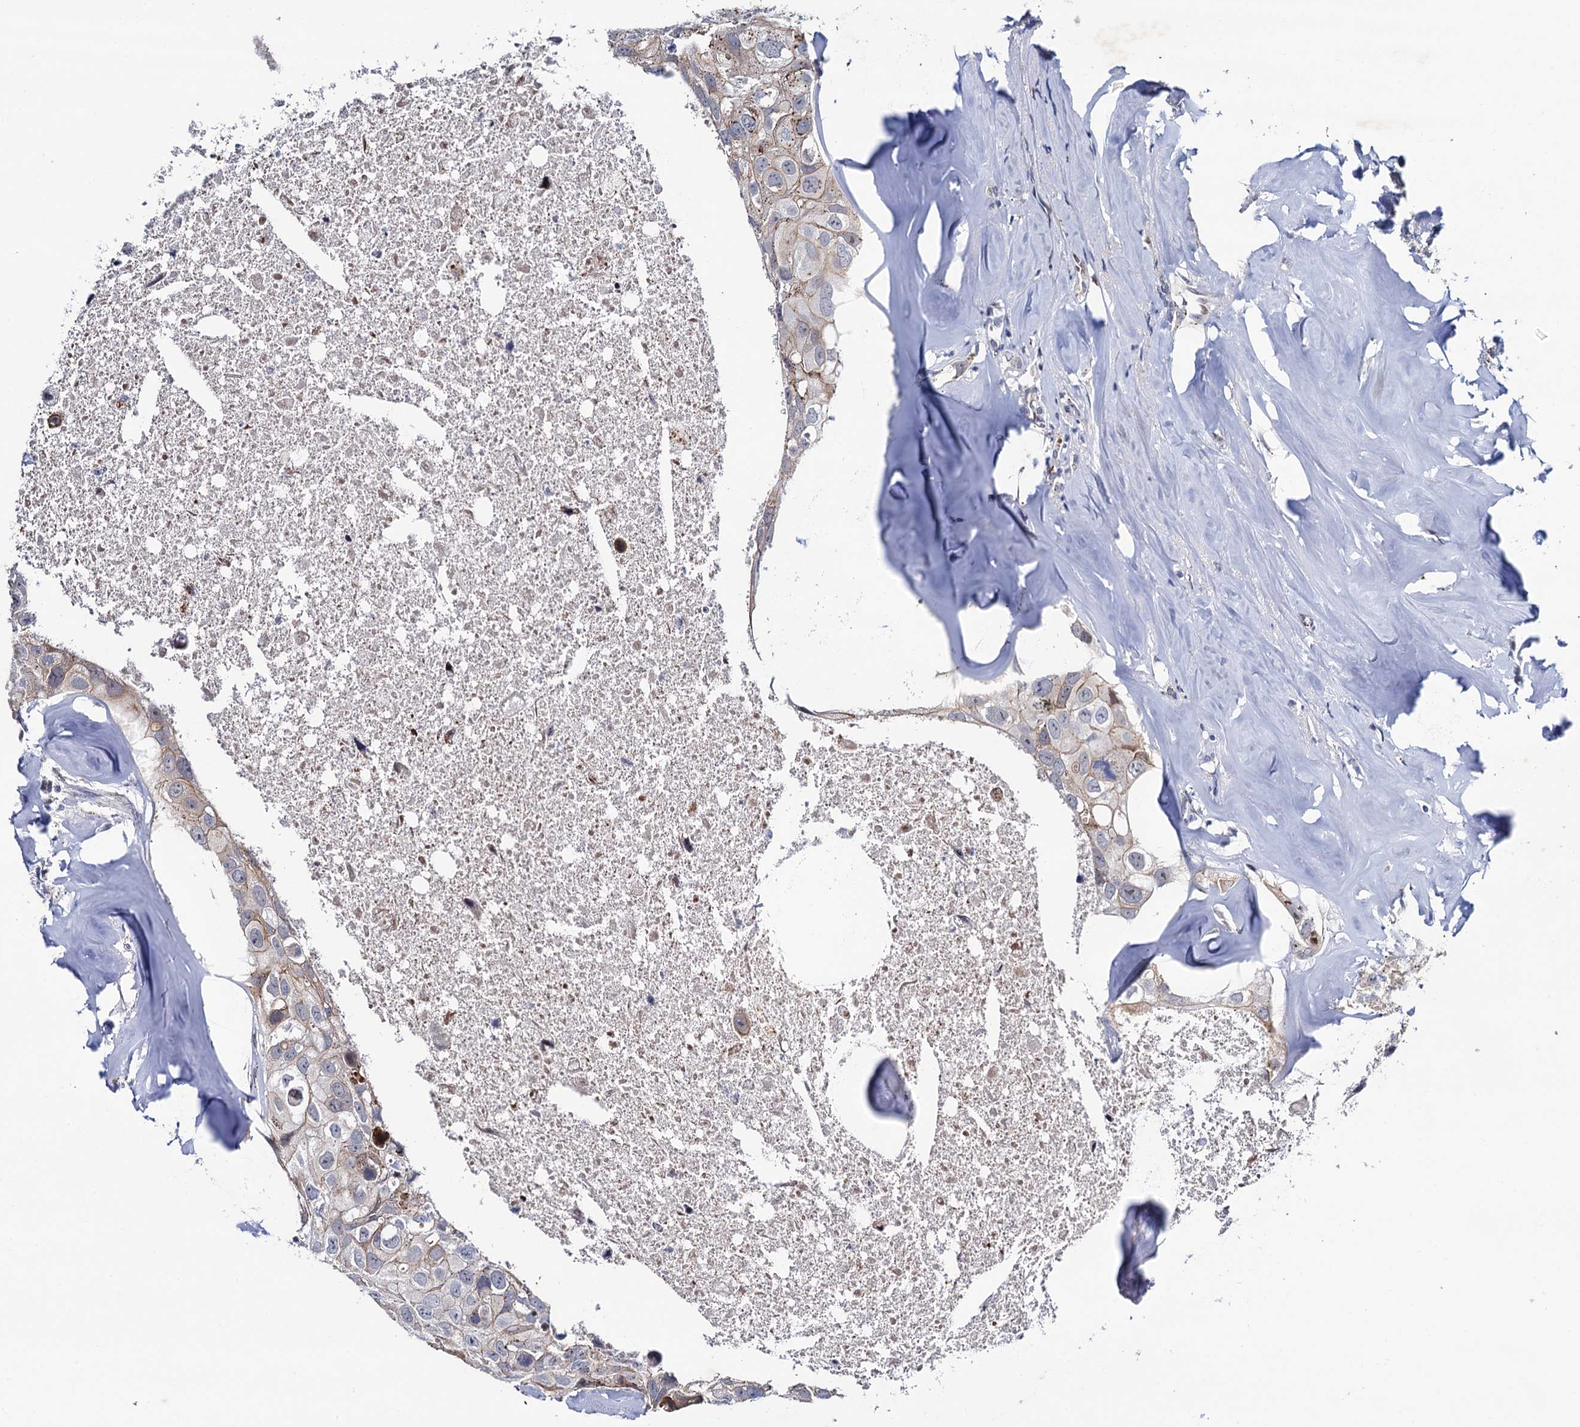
{"staining": {"intensity": "weak", "quantity": "<25%", "location": "cytoplasmic/membranous"}, "tissue": "head and neck cancer", "cell_type": "Tumor cells", "image_type": "cancer", "snomed": [{"axis": "morphology", "description": "Adenocarcinoma, NOS"}, {"axis": "morphology", "description": "Adenocarcinoma, metastatic, NOS"}, {"axis": "topography", "description": "Head-Neck"}], "caption": "IHC of metastatic adenocarcinoma (head and neck) exhibits no positivity in tumor cells.", "gene": "THAP2", "patient": {"sex": "male", "age": 75}}